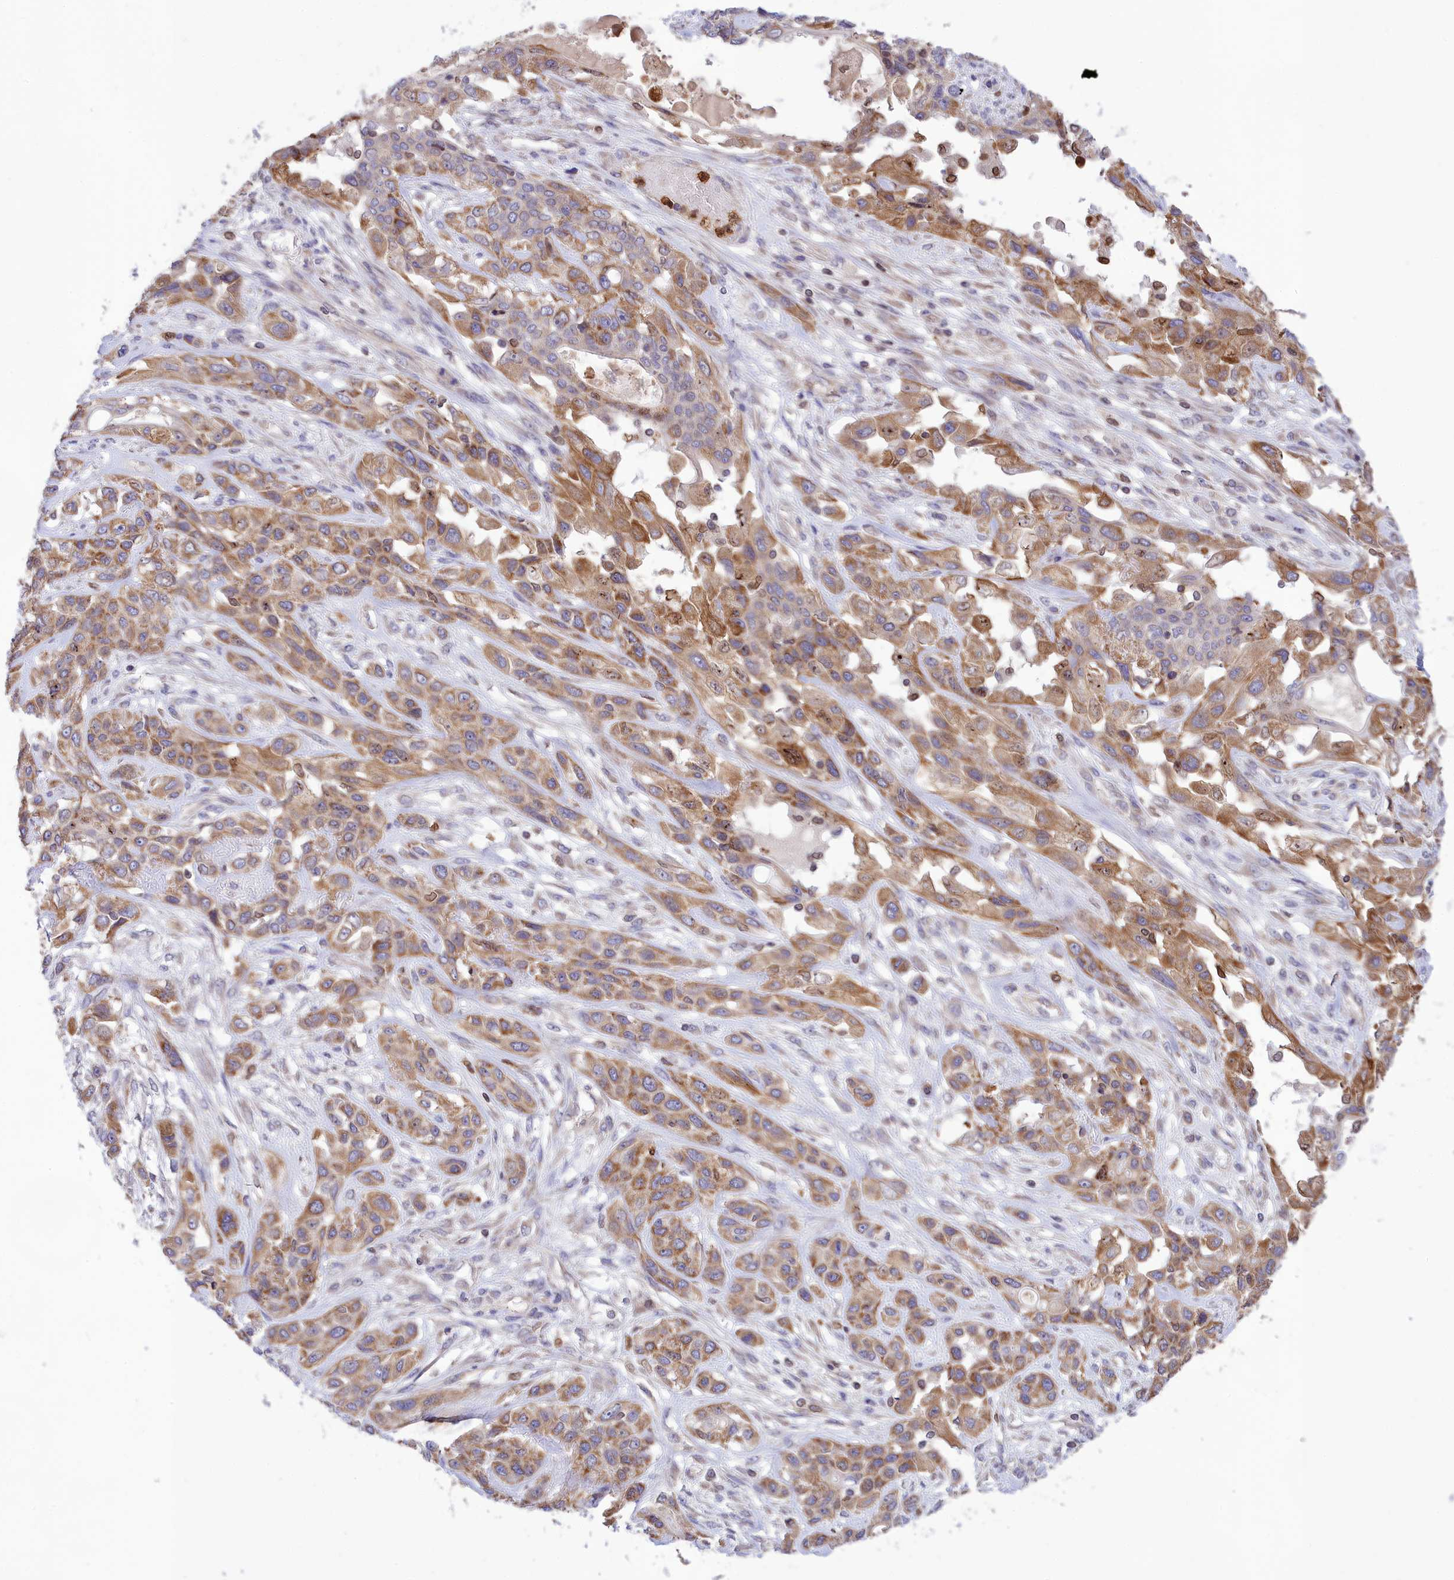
{"staining": {"intensity": "moderate", "quantity": ">75%", "location": "cytoplasmic/membranous"}, "tissue": "lung cancer", "cell_type": "Tumor cells", "image_type": "cancer", "snomed": [{"axis": "morphology", "description": "Squamous cell carcinoma, NOS"}, {"axis": "topography", "description": "Lung"}], "caption": "Immunohistochemical staining of human lung squamous cell carcinoma demonstrates medium levels of moderate cytoplasmic/membranous protein staining in approximately >75% of tumor cells.", "gene": "PKHD1L1", "patient": {"sex": "female", "age": 70}}